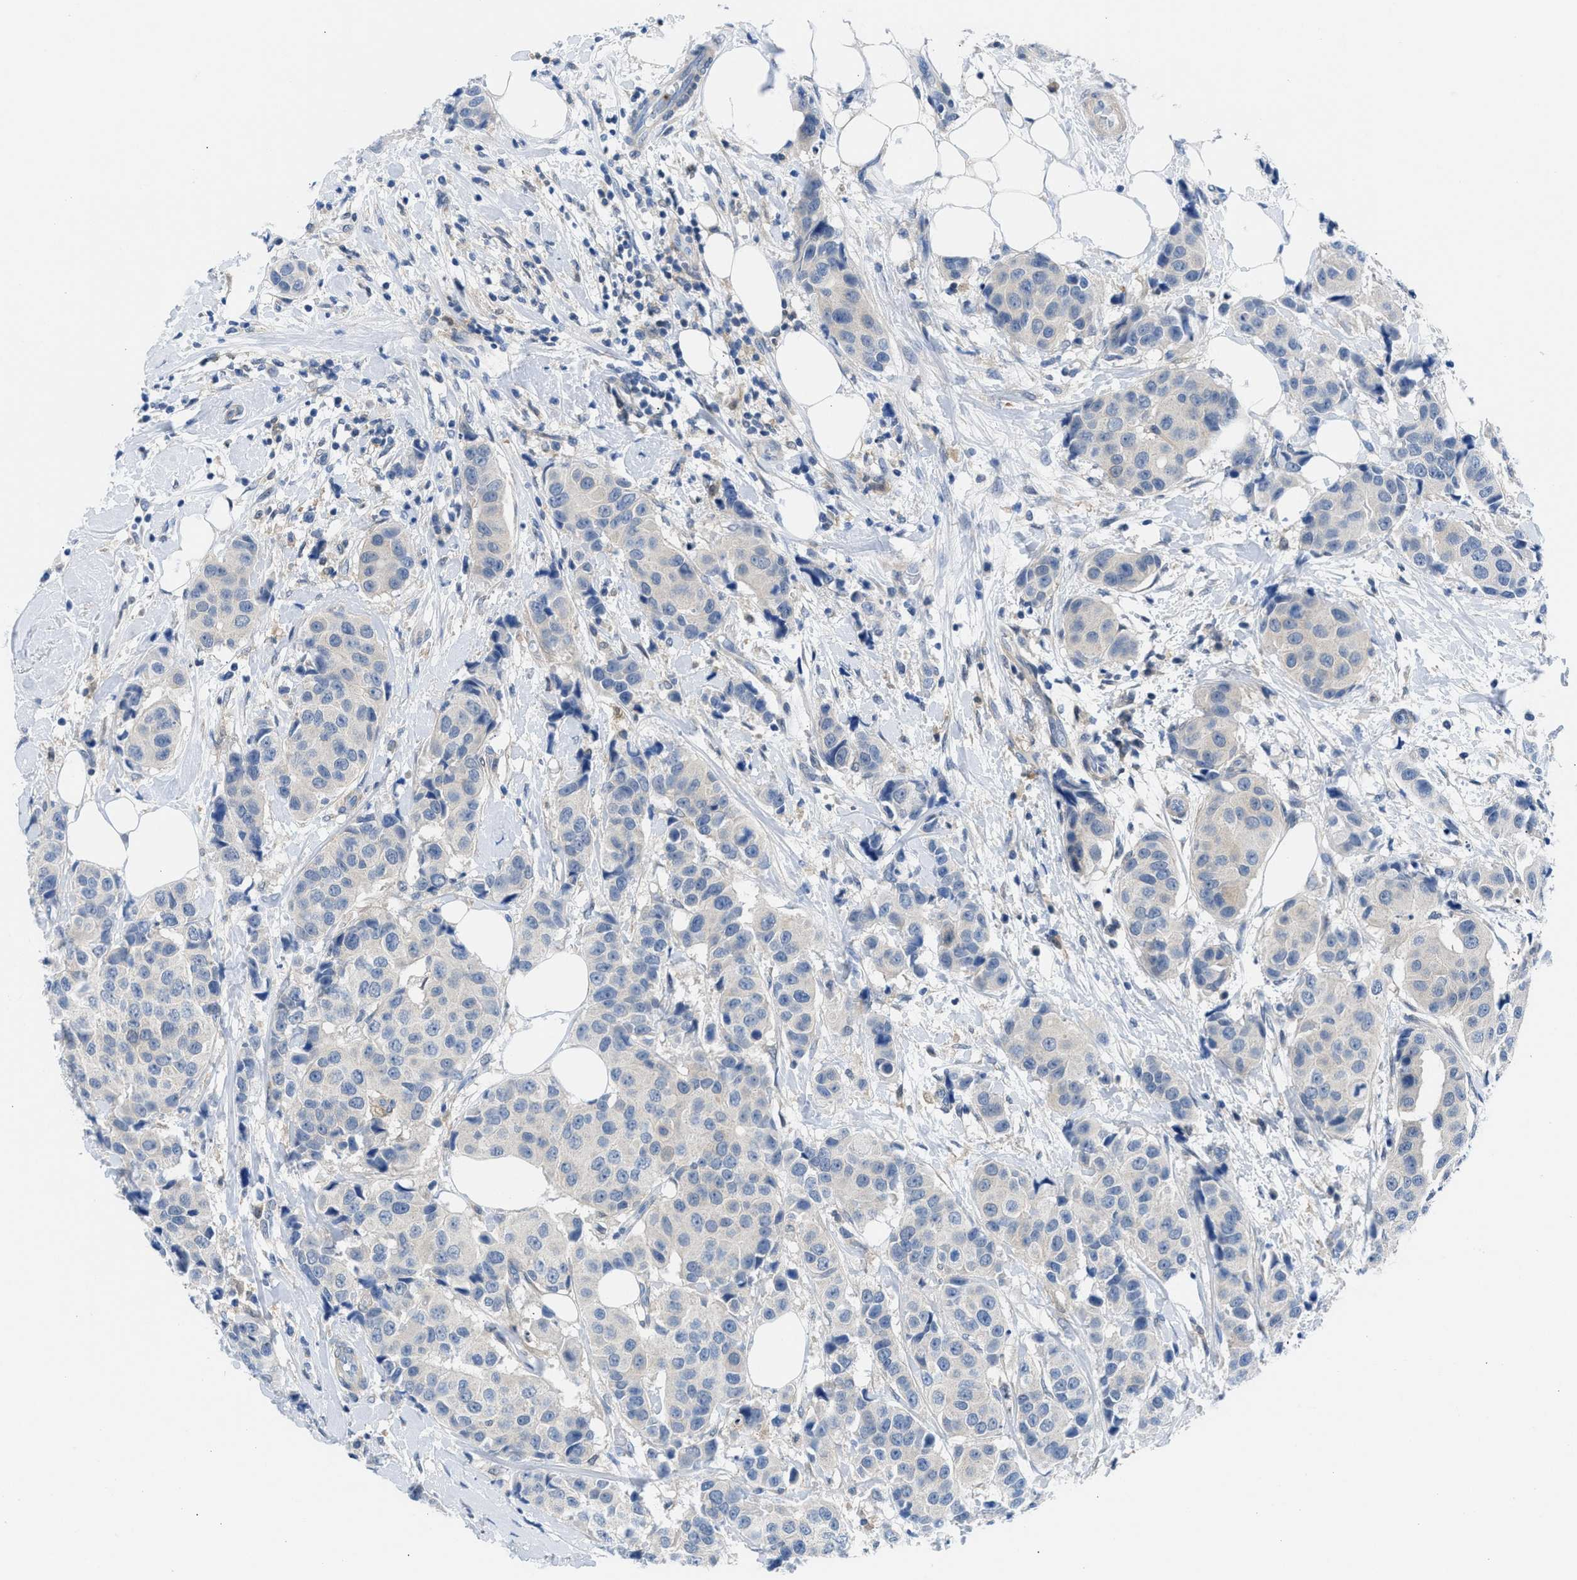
{"staining": {"intensity": "negative", "quantity": "none", "location": "none"}, "tissue": "breast cancer", "cell_type": "Tumor cells", "image_type": "cancer", "snomed": [{"axis": "morphology", "description": "Normal tissue, NOS"}, {"axis": "morphology", "description": "Duct carcinoma"}, {"axis": "topography", "description": "Breast"}], "caption": "Tumor cells are negative for protein expression in human invasive ductal carcinoma (breast).", "gene": "CBR1", "patient": {"sex": "female", "age": 39}}